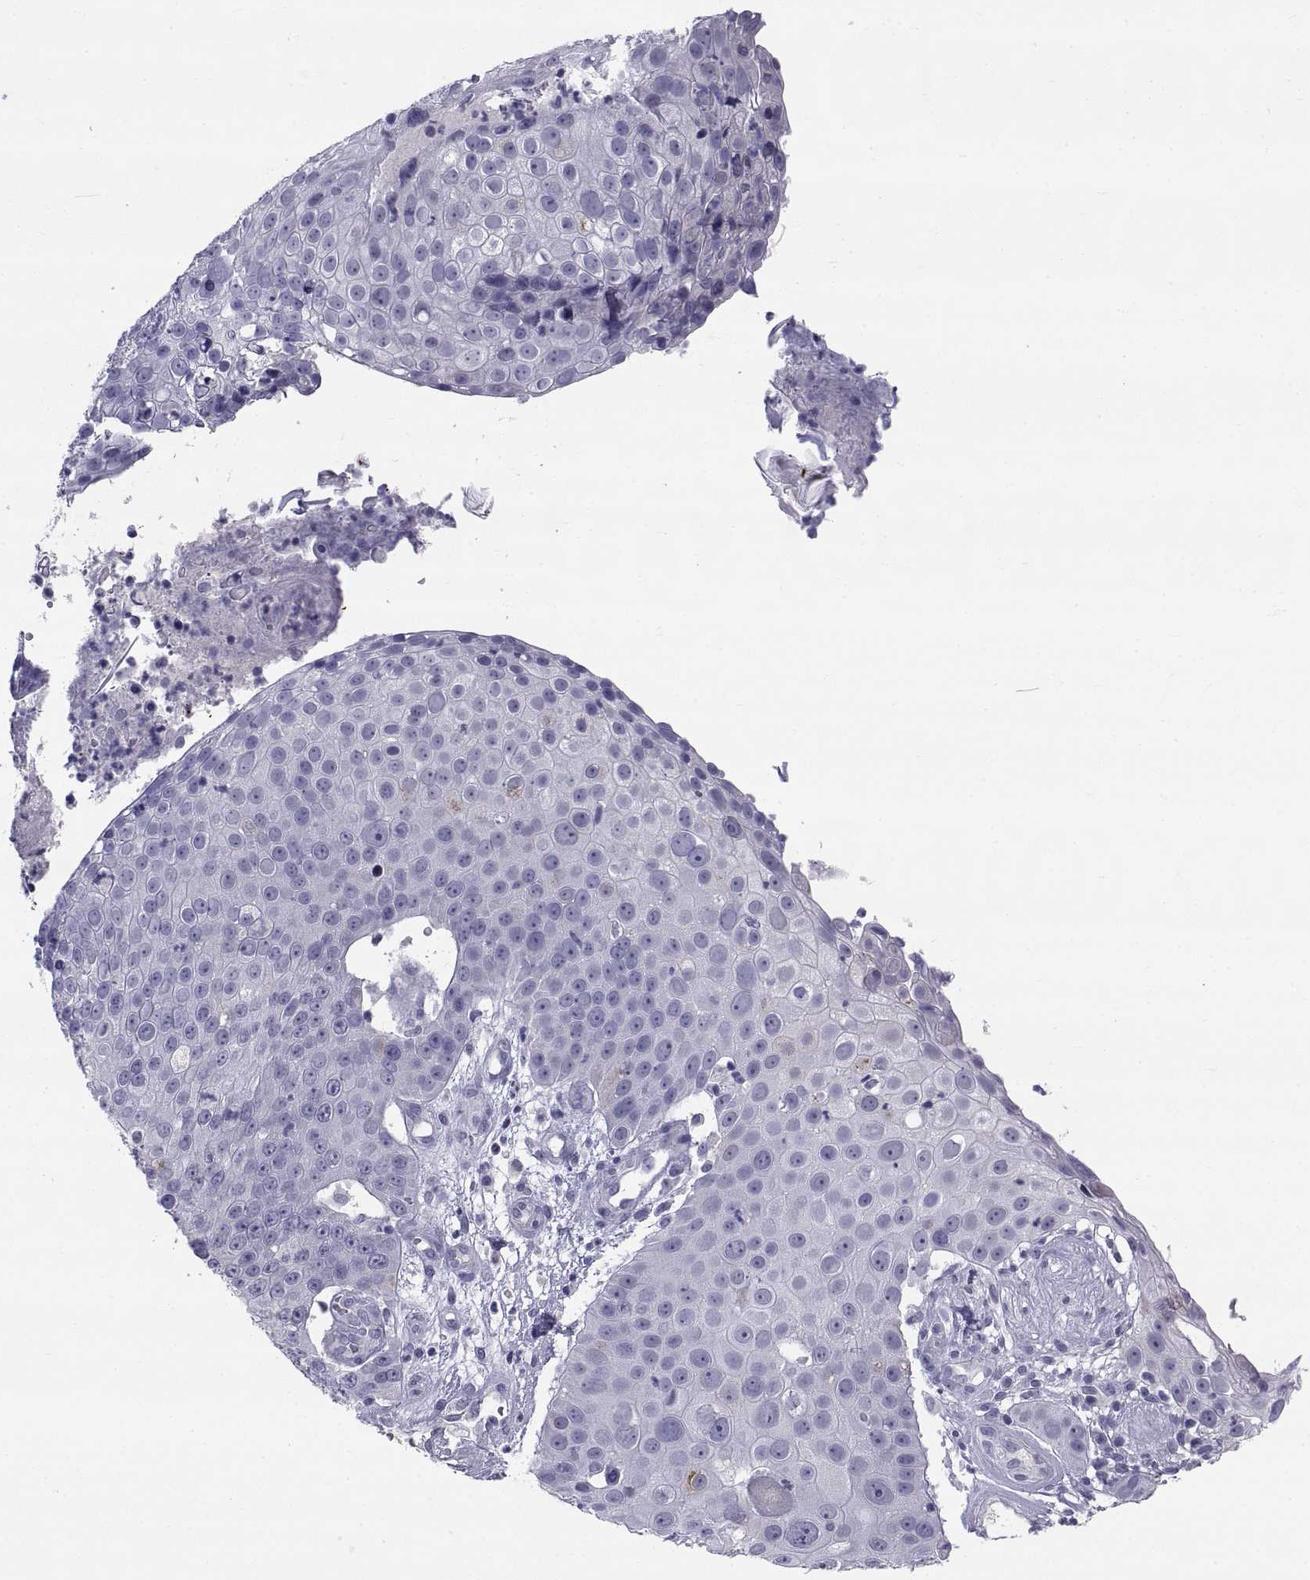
{"staining": {"intensity": "negative", "quantity": "none", "location": "none"}, "tissue": "skin cancer", "cell_type": "Tumor cells", "image_type": "cancer", "snomed": [{"axis": "morphology", "description": "Squamous cell carcinoma, NOS"}, {"axis": "topography", "description": "Skin"}], "caption": "Squamous cell carcinoma (skin) was stained to show a protein in brown. There is no significant staining in tumor cells. (Stains: DAB IHC with hematoxylin counter stain, Microscopy: brightfield microscopy at high magnification).", "gene": "TEX13A", "patient": {"sex": "male", "age": 71}}